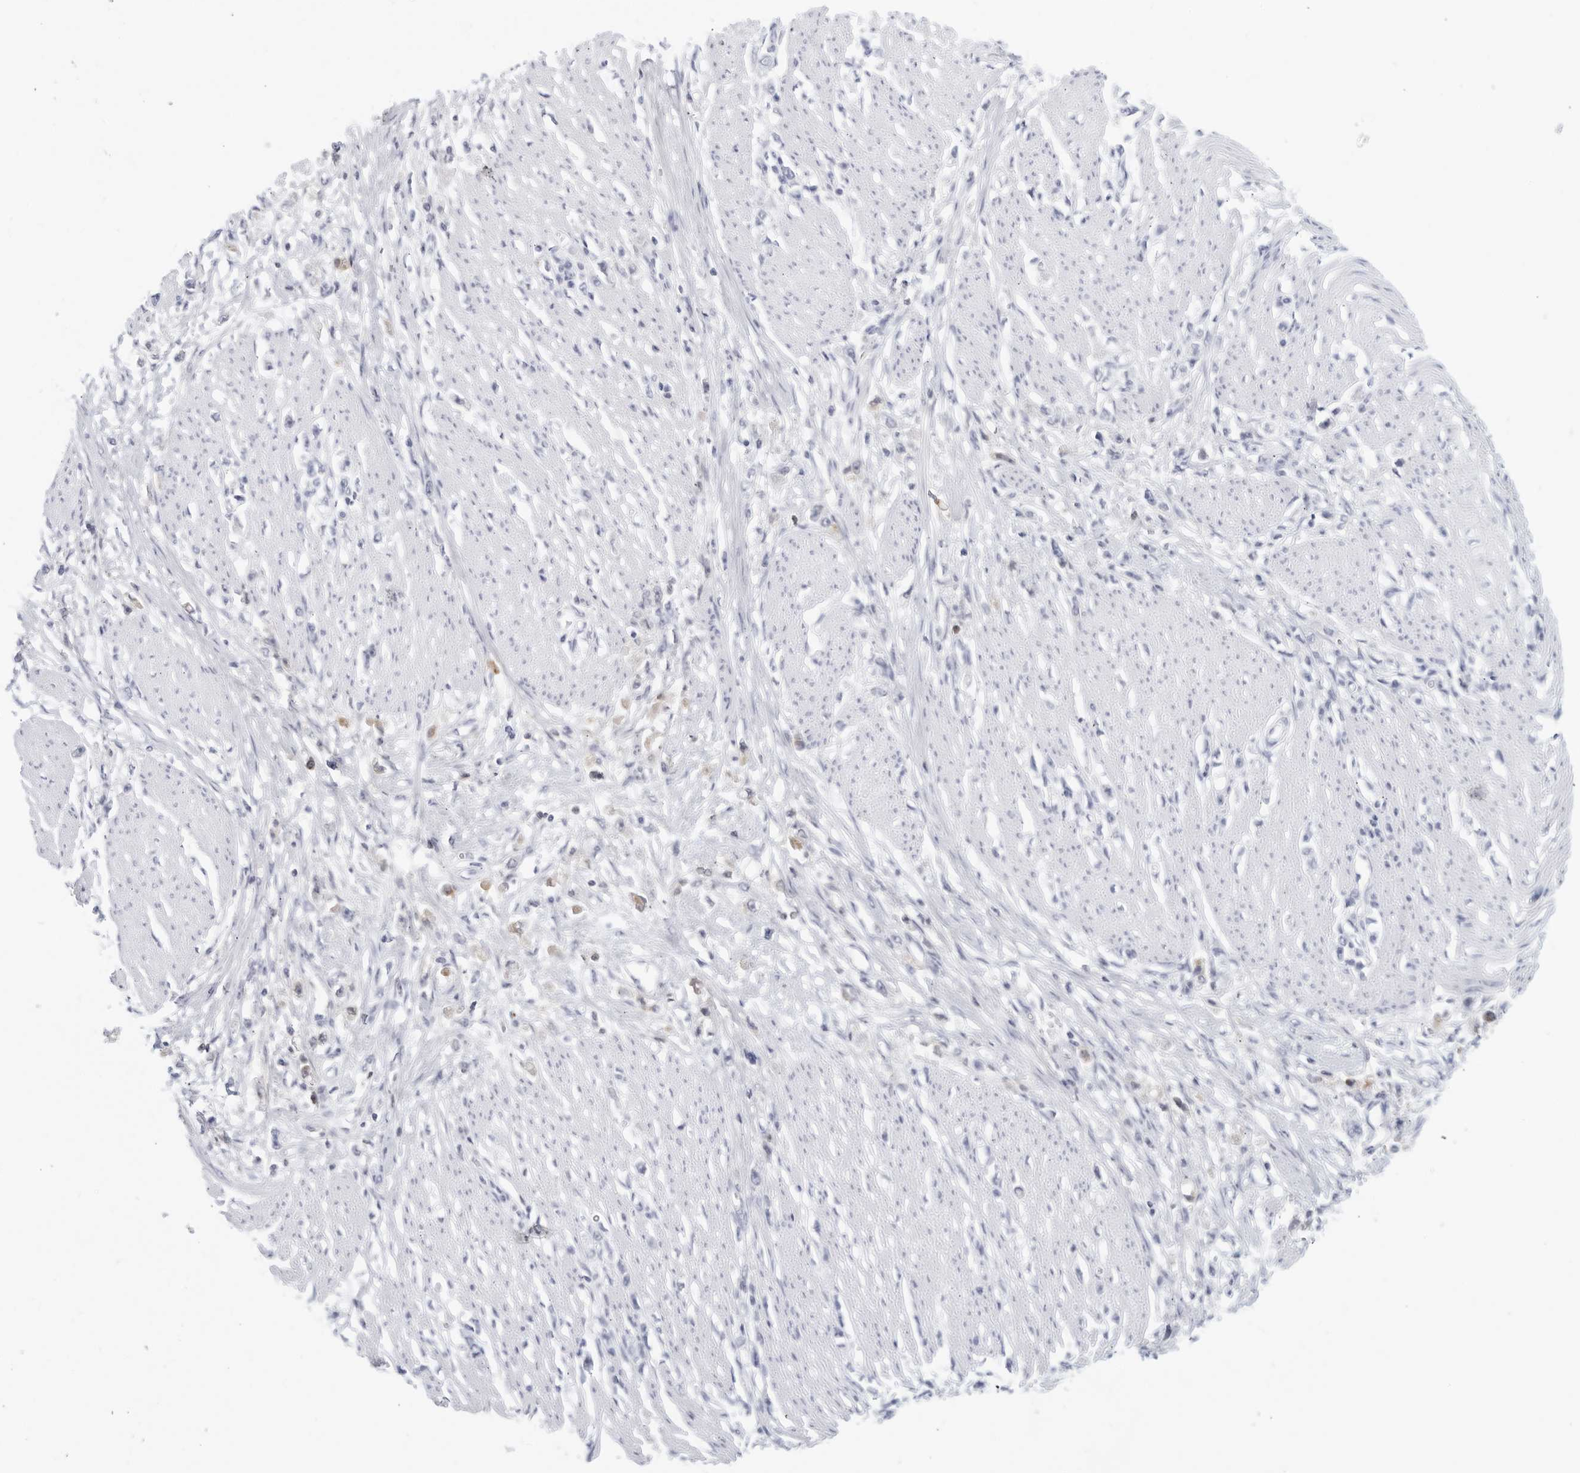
{"staining": {"intensity": "negative", "quantity": "none", "location": "none"}, "tissue": "stomach cancer", "cell_type": "Tumor cells", "image_type": "cancer", "snomed": [{"axis": "morphology", "description": "Adenocarcinoma, NOS"}, {"axis": "topography", "description": "Stomach"}], "caption": "Tumor cells show no significant staining in stomach cancer.", "gene": "FGG", "patient": {"sex": "female", "age": 59}}